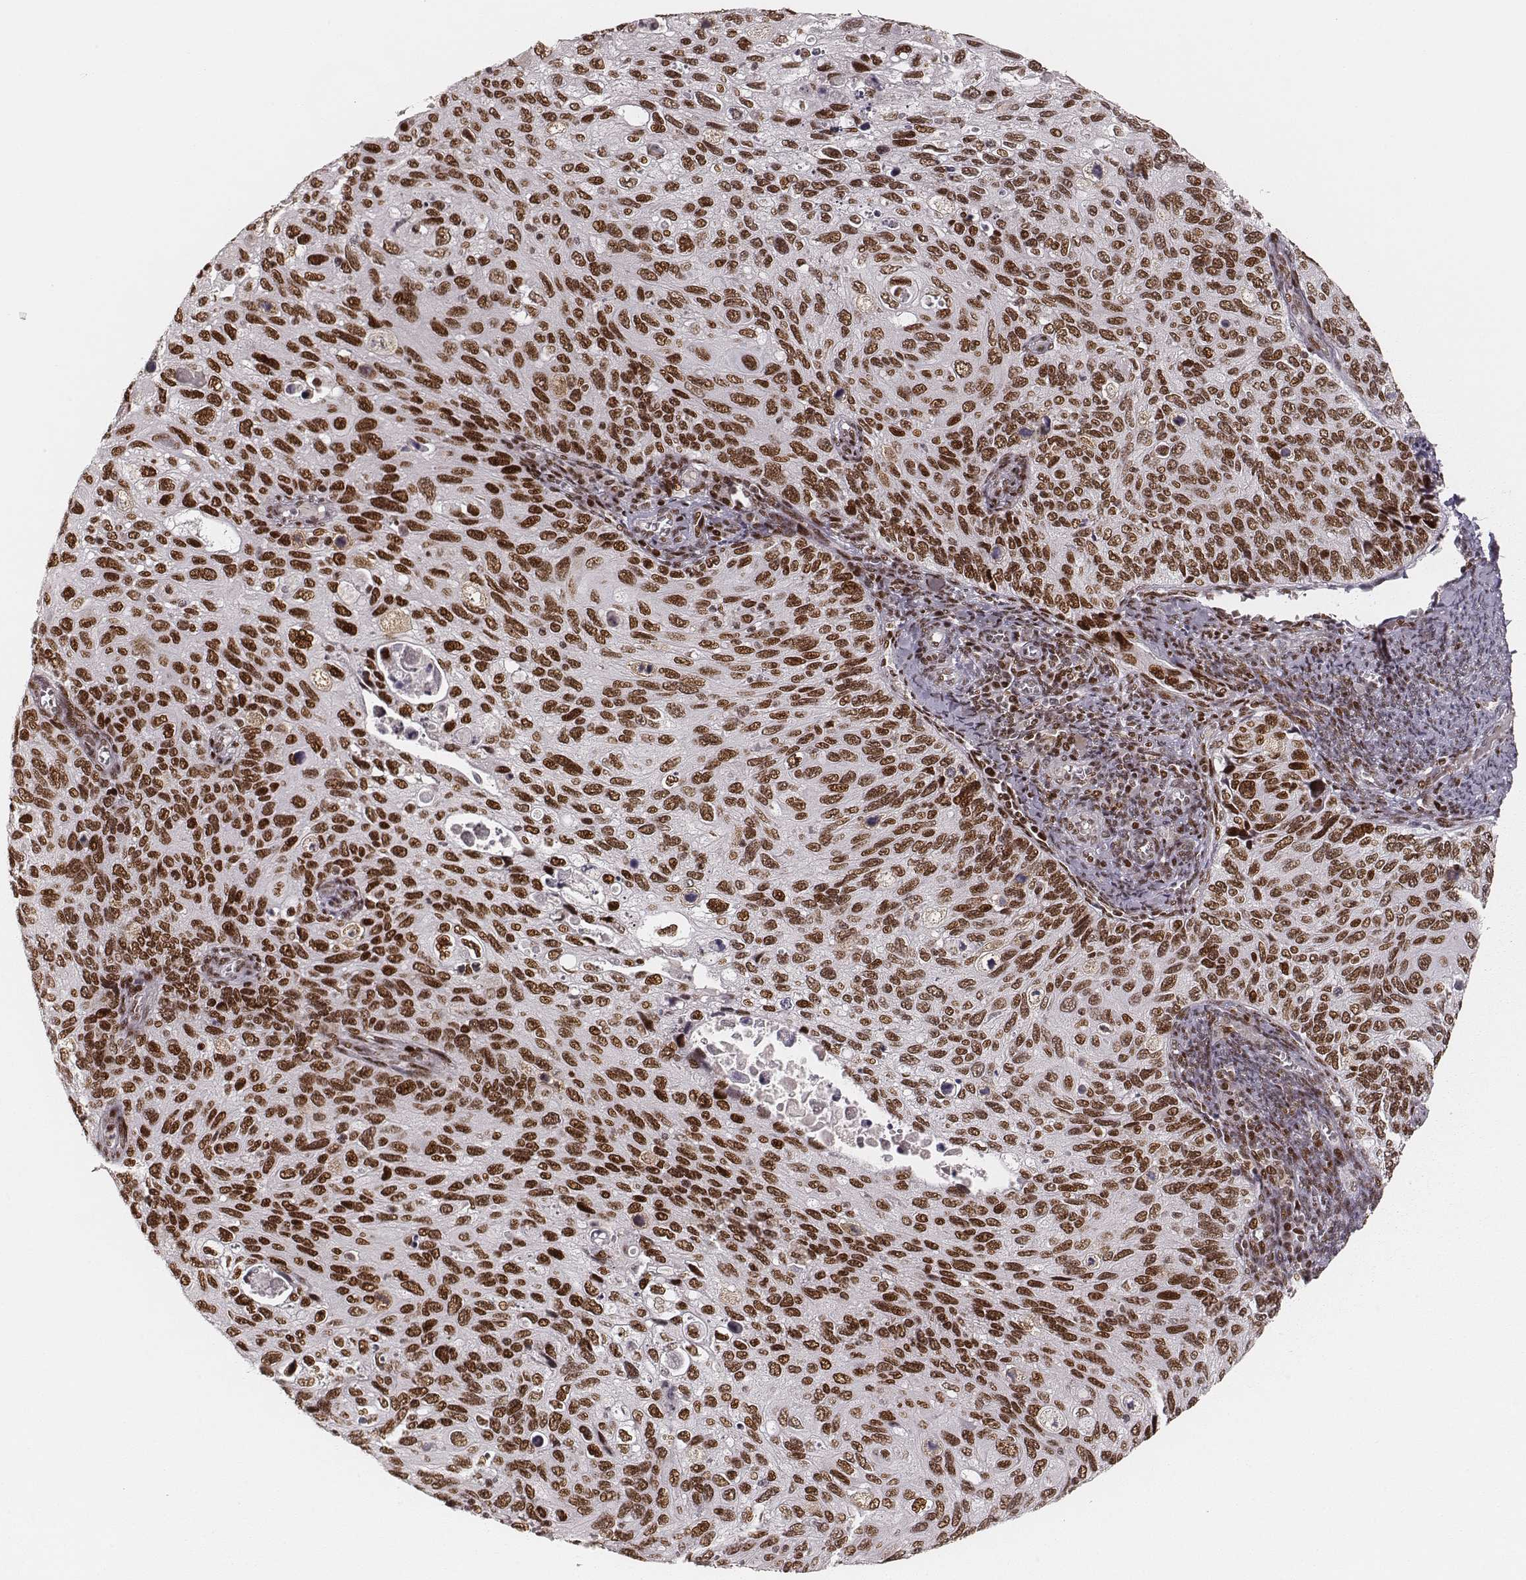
{"staining": {"intensity": "strong", "quantity": ">75%", "location": "nuclear"}, "tissue": "cervical cancer", "cell_type": "Tumor cells", "image_type": "cancer", "snomed": [{"axis": "morphology", "description": "Squamous cell carcinoma, NOS"}, {"axis": "topography", "description": "Cervix"}], "caption": "Squamous cell carcinoma (cervical) stained with a protein marker displays strong staining in tumor cells.", "gene": "HNRNPC", "patient": {"sex": "female", "age": 70}}